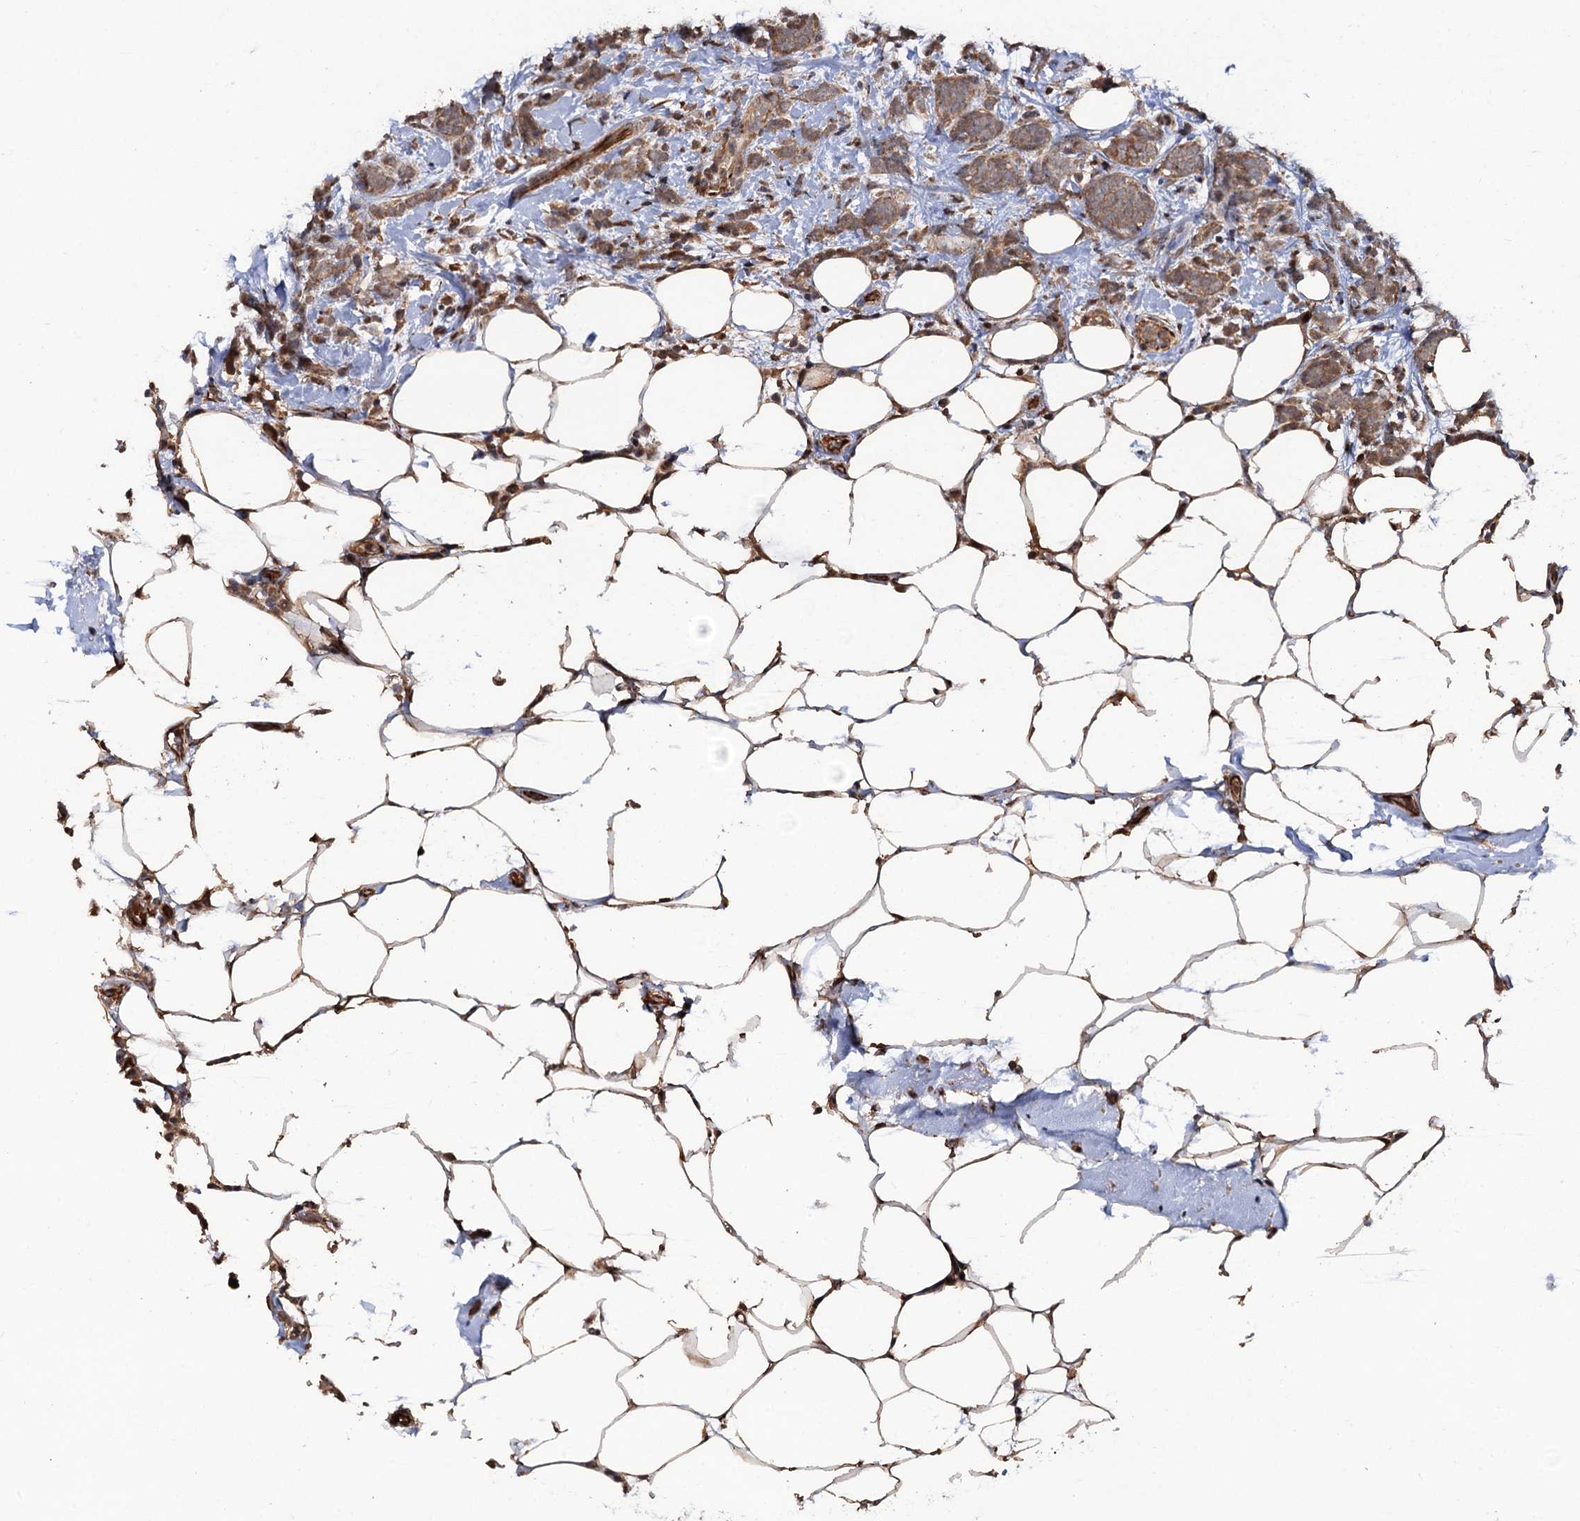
{"staining": {"intensity": "moderate", "quantity": ">75%", "location": "cytoplasmic/membranous"}, "tissue": "breast cancer", "cell_type": "Tumor cells", "image_type": "cancer", "snomed": [{"axis": "morphology", "description": "Lobular carcinoma"}, {"axis": "topography", "description": "Breast"}], "caption": "IHC (DAB) staining of breast cancer reveals moderate cytoplasmic/membranous protein staining in approximately >75% of tumor cells. Immunohistochemistry (ihc) stains the protein of interest in brown and the nuclei are stained blue.", "gene": "FSIP1", "patient": {"sex": "female", "age": 58}}